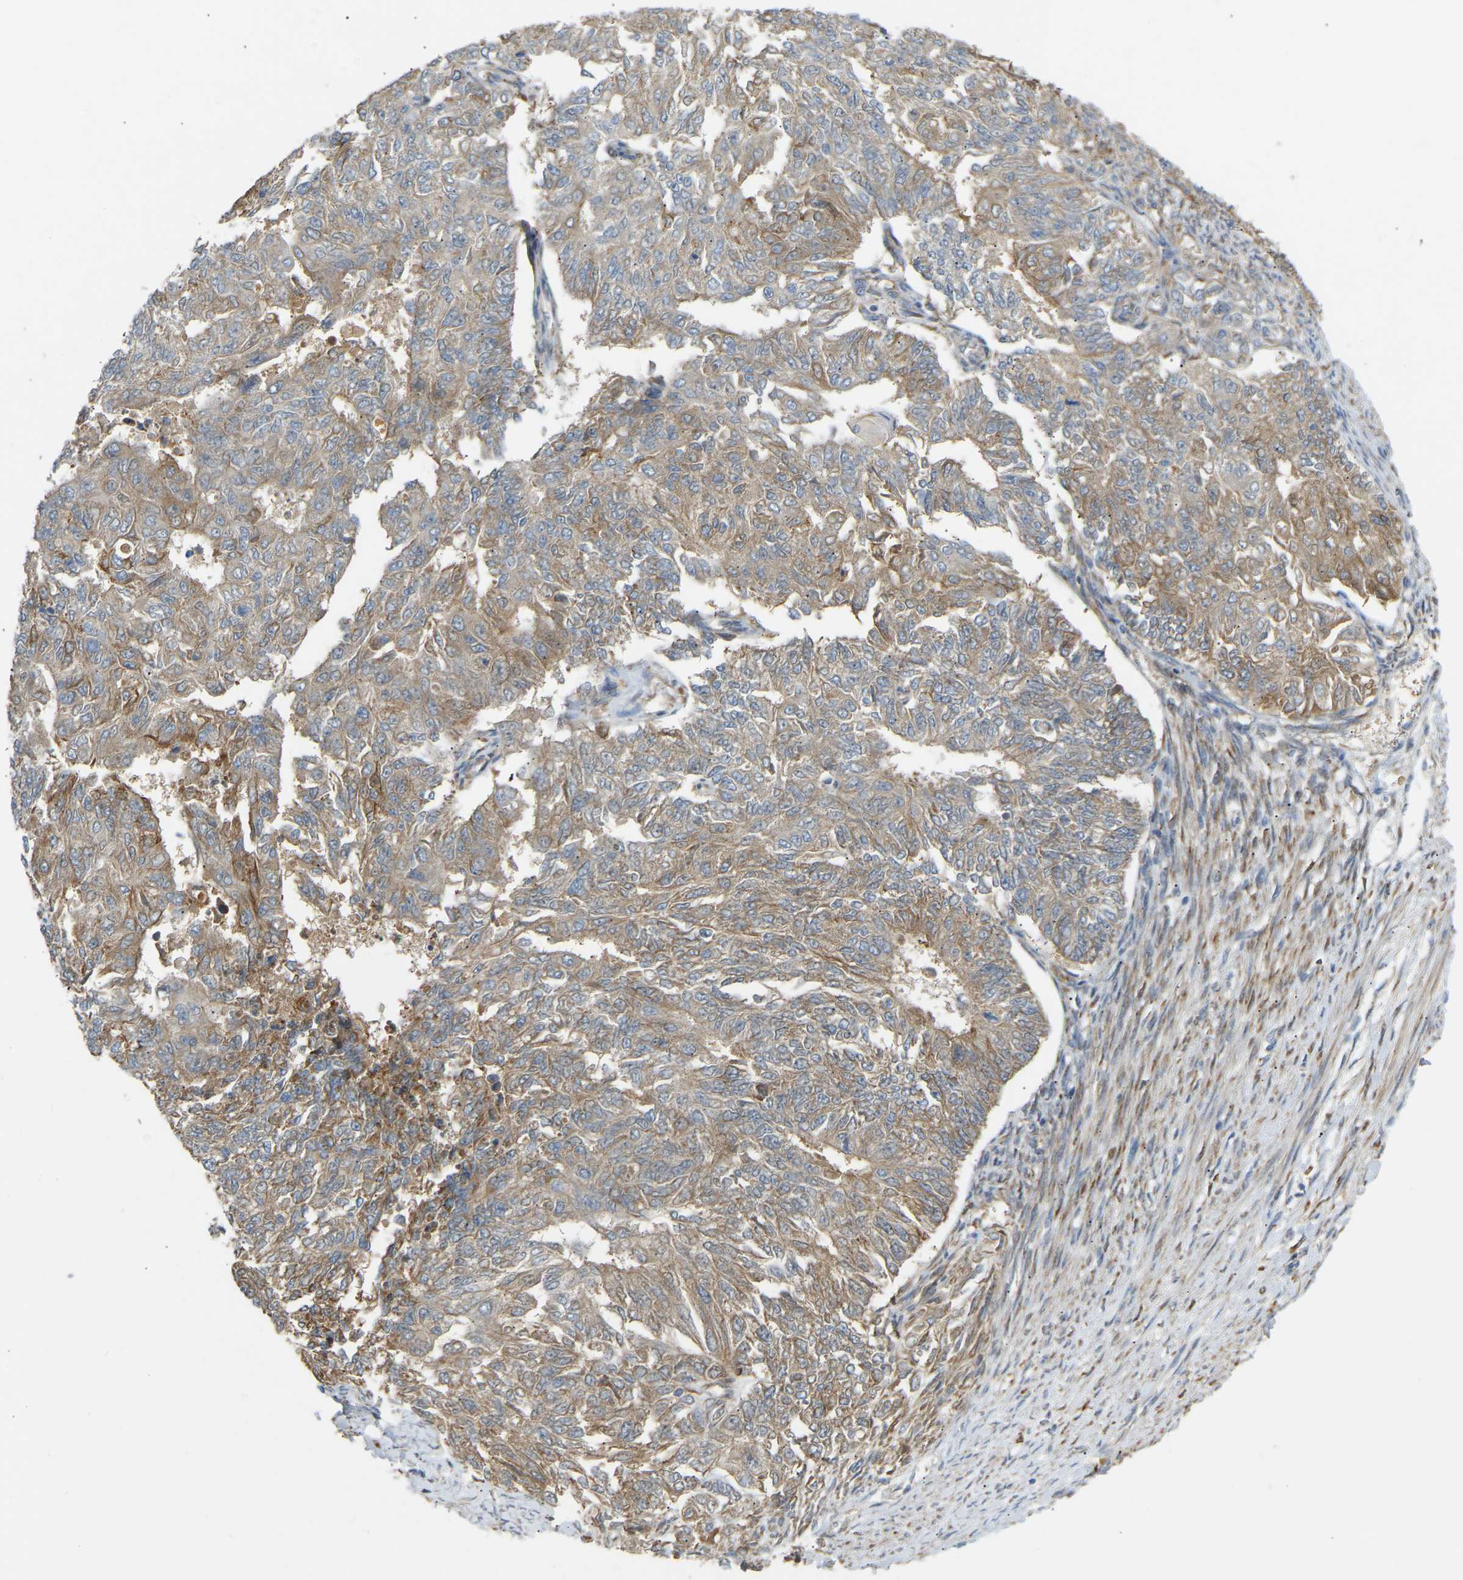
{"staining": {"intensity": "weak", "quantity": ">75%", "location": "cytoplasmic/membranous"}, "tissue": "endometrial cancer", "cell_type": "Tumor cells", "image_type": "cancer", "snomed": [{"axis": "morphology", "description": "Adenocarcinoma, NOS"}, {"axis": "topography", "description": "Endometrium"}], "caption": "Endometrial adenocarcinoma stained with a protein marker exhibits weak staining in tumor cells.", "gene": "PTCD1", "patient": {"sex": "female", "age": 32}}